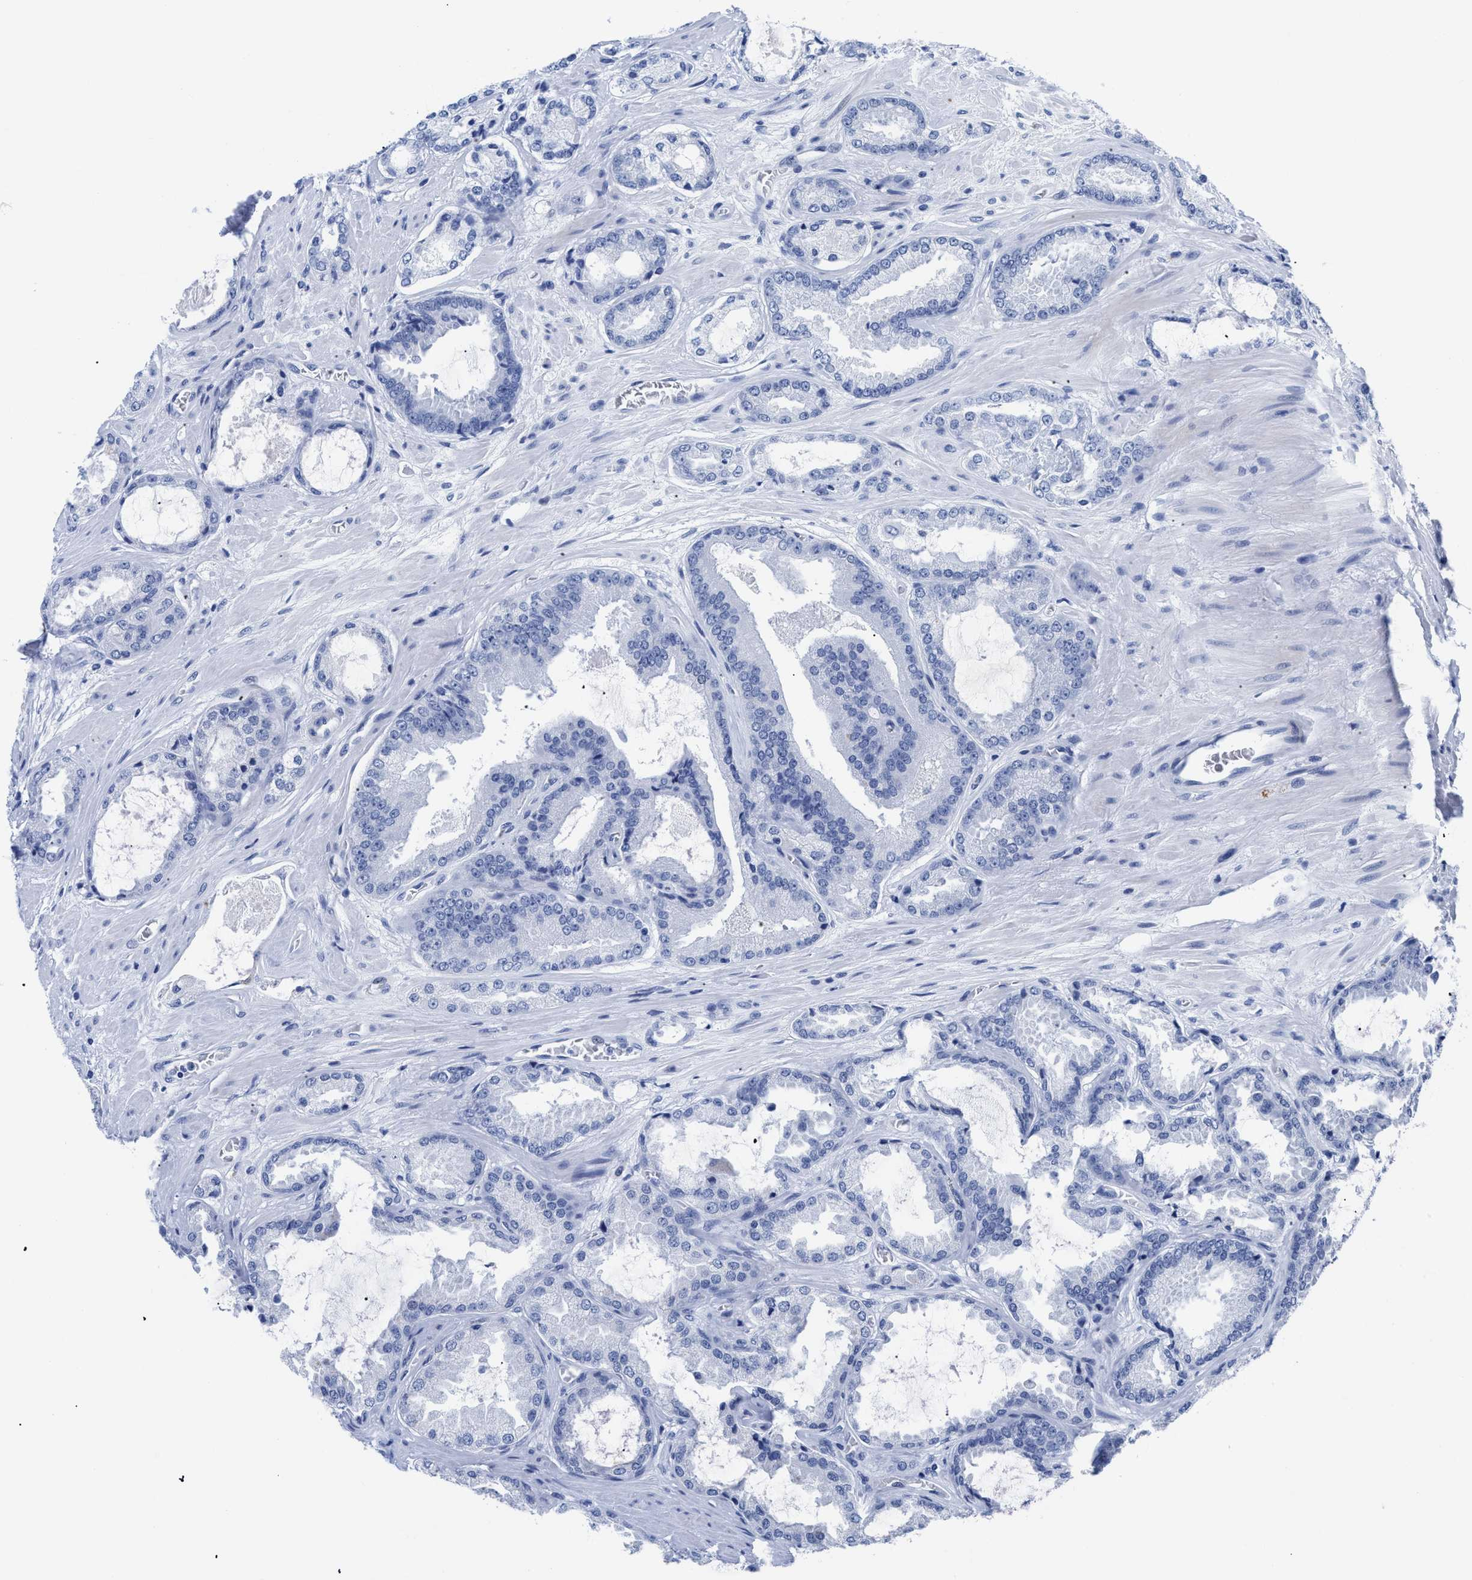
{"staining": {"intensity": "negative", "quantity": "none", "location": "none"}, "tissue": "prostate cancer", "cell_type": "Tumor cells", "image_type": "cancer", "snomed": [{"axis": "morphology", "description": "Adenocarcinoma, High grade"}, {"axis": "topography", "description": "Prostate"}], "caption": "A photomicrograph of high-grade adenocarcinoma (prostate) stained for a protein demonstrates no brown staining in tumor cells.", "gene": "DUSP26", "patient": {"sex": "male", "age": 65}}